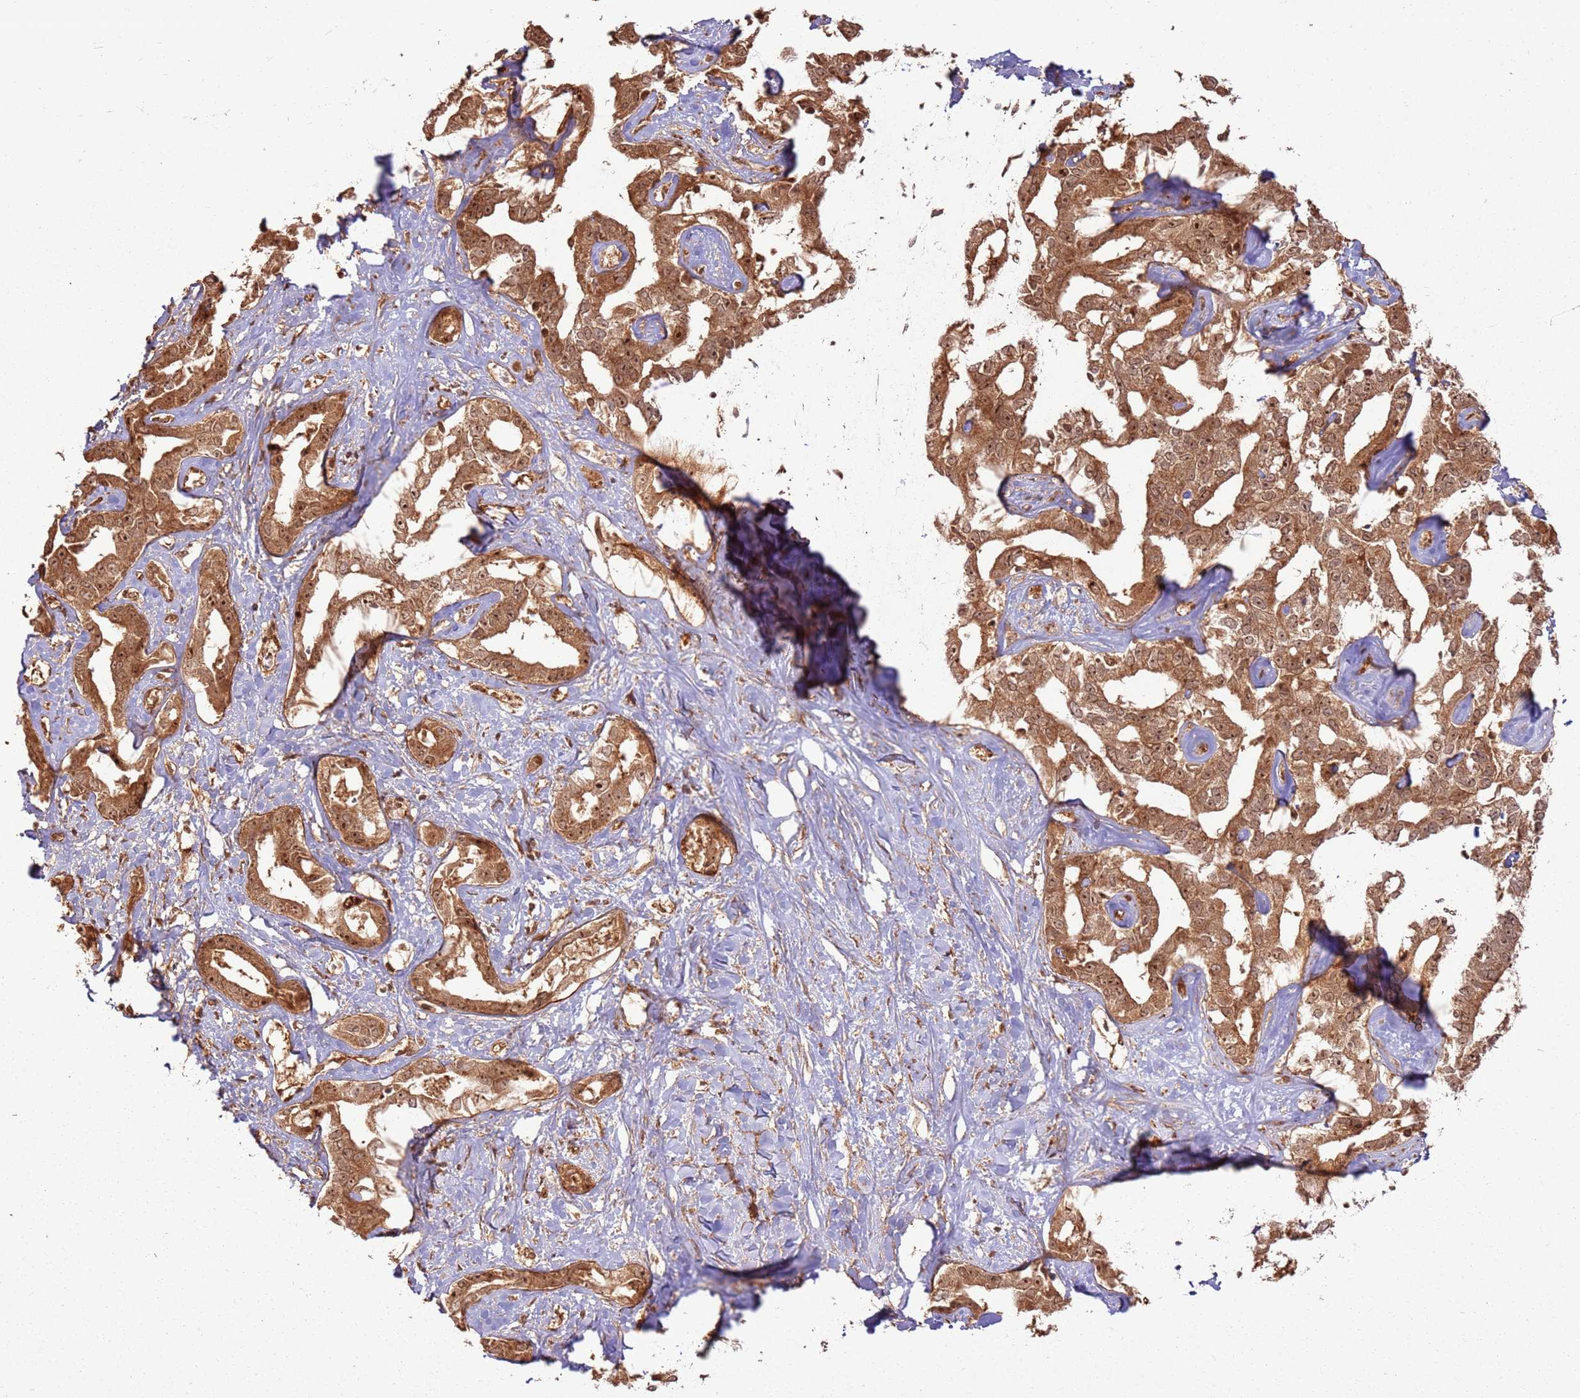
{"staining": {"intensity": "moderate", "quantity": ">75%", "location": "cytoplasmic/membranous,nuclear"}, "tissue": "liver cancer", "cell_type": "Tumor cells", "image_type": "cancer", "snomed": [{"axis": "morphology", "description": "Cholangiocarcinoma"}, {"axis": "topography", "description": "Liver"}], "caption": "IHC micrograph of neoplastic tissue: human liver cancer (cholangiocarcinoma) stained using IHC shows medium levels of moderate protein expression localized specifically in the cytoplasmic/membranous and nuclear of tumor cells, appearing as a cytoplasmic/membranous and nuclear brown color.", "gene": "TBC1D13", "patient": {"sex": "male", "age": 59}}